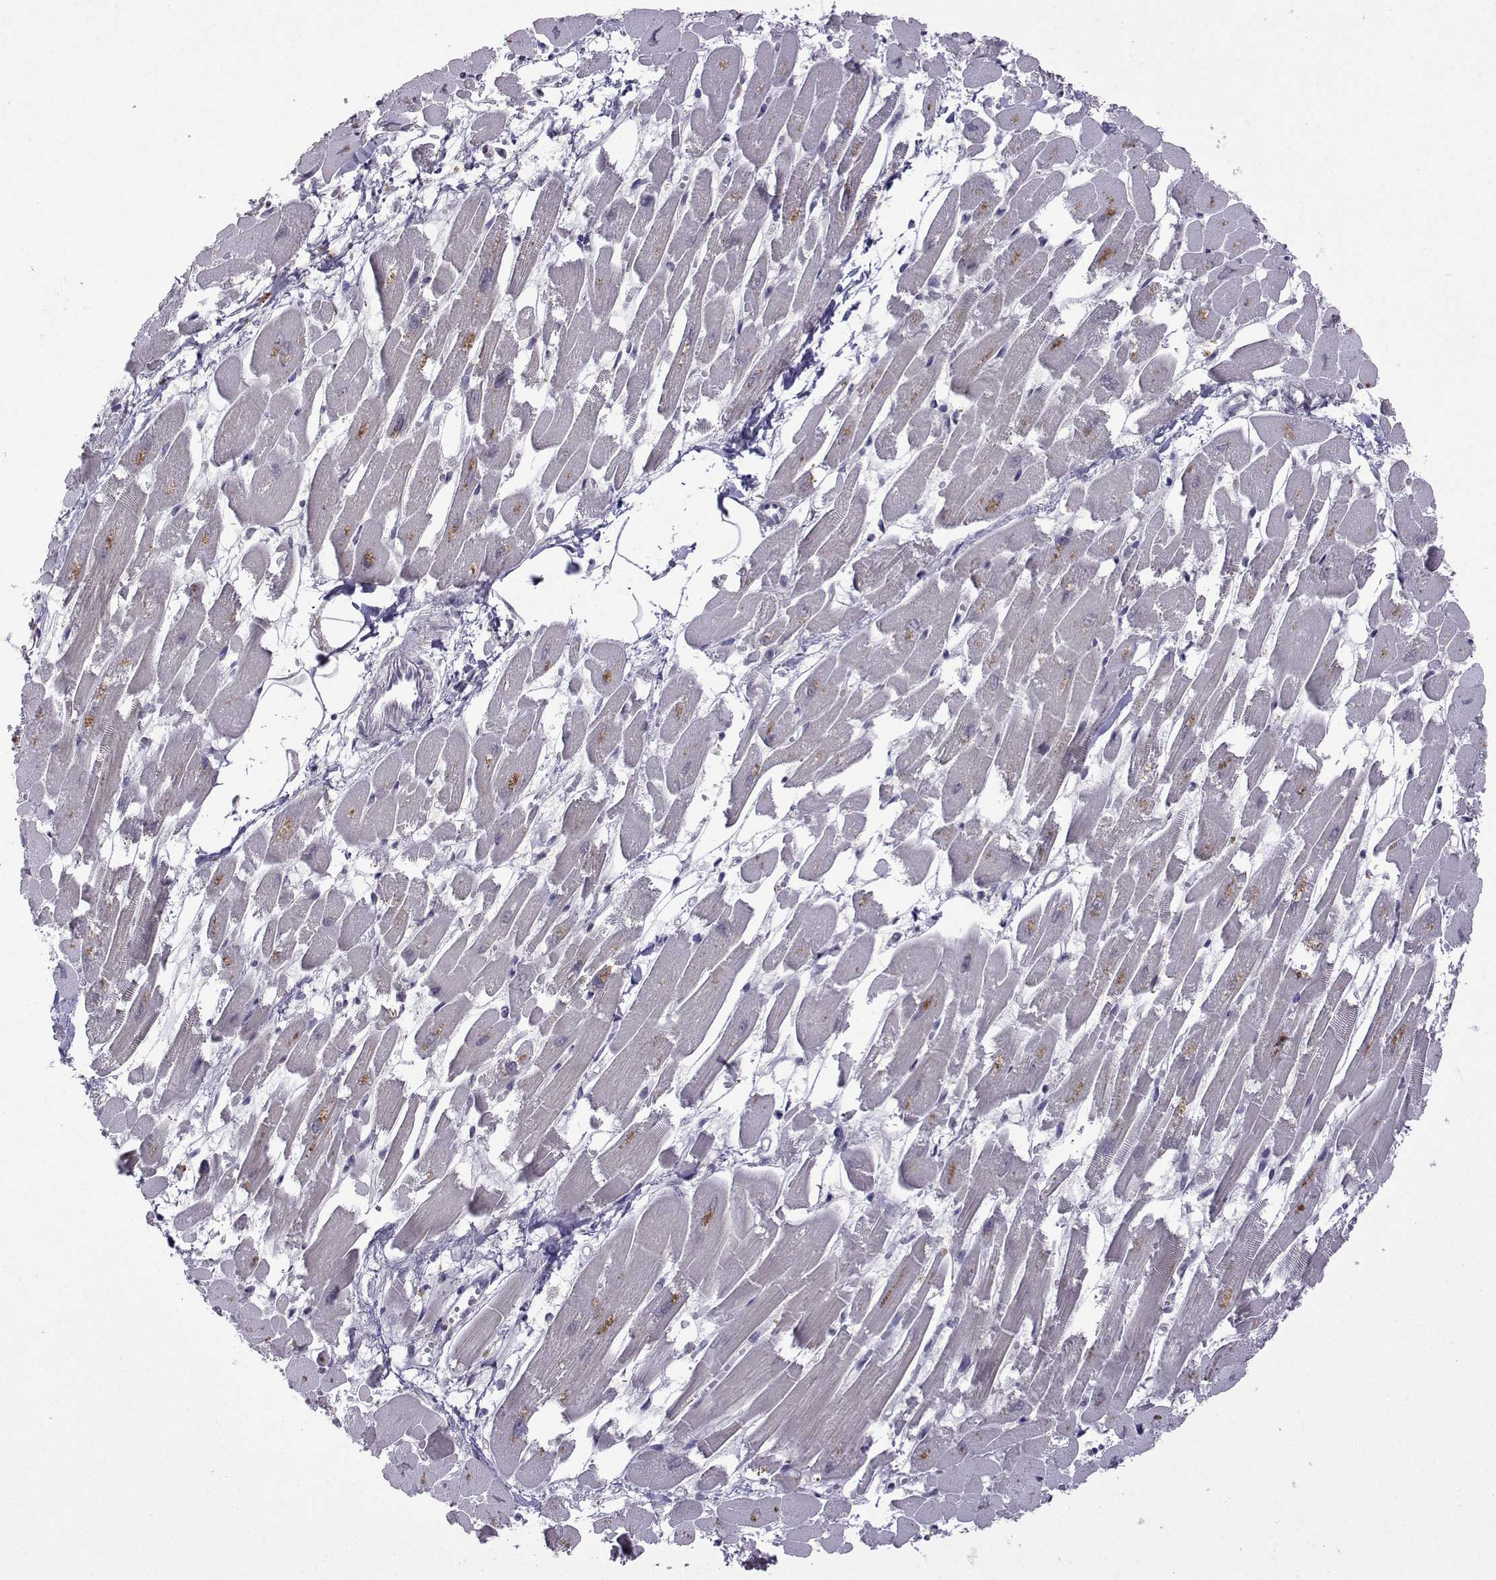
{"staining": {"intensity": "weak", "quantity": "<25%", "location": "nuclear"}, "tissue": "heart muscle", "cell_type": "Cardiomyocytes", "image_type": "normal", "snomed": [{"axis": "morphology", "description": "Normal tissue, NOS"}, {"axis": "topography", "description": "Heart"}], "caption": "Immunohistochemistry (IHC) histopathology image of normal human heart muscle stained for a protein (brown), which reveals no expression in cardiomyocytes.", "gene": "CCL28", "patient": {"sex": "female", "age": 52}}